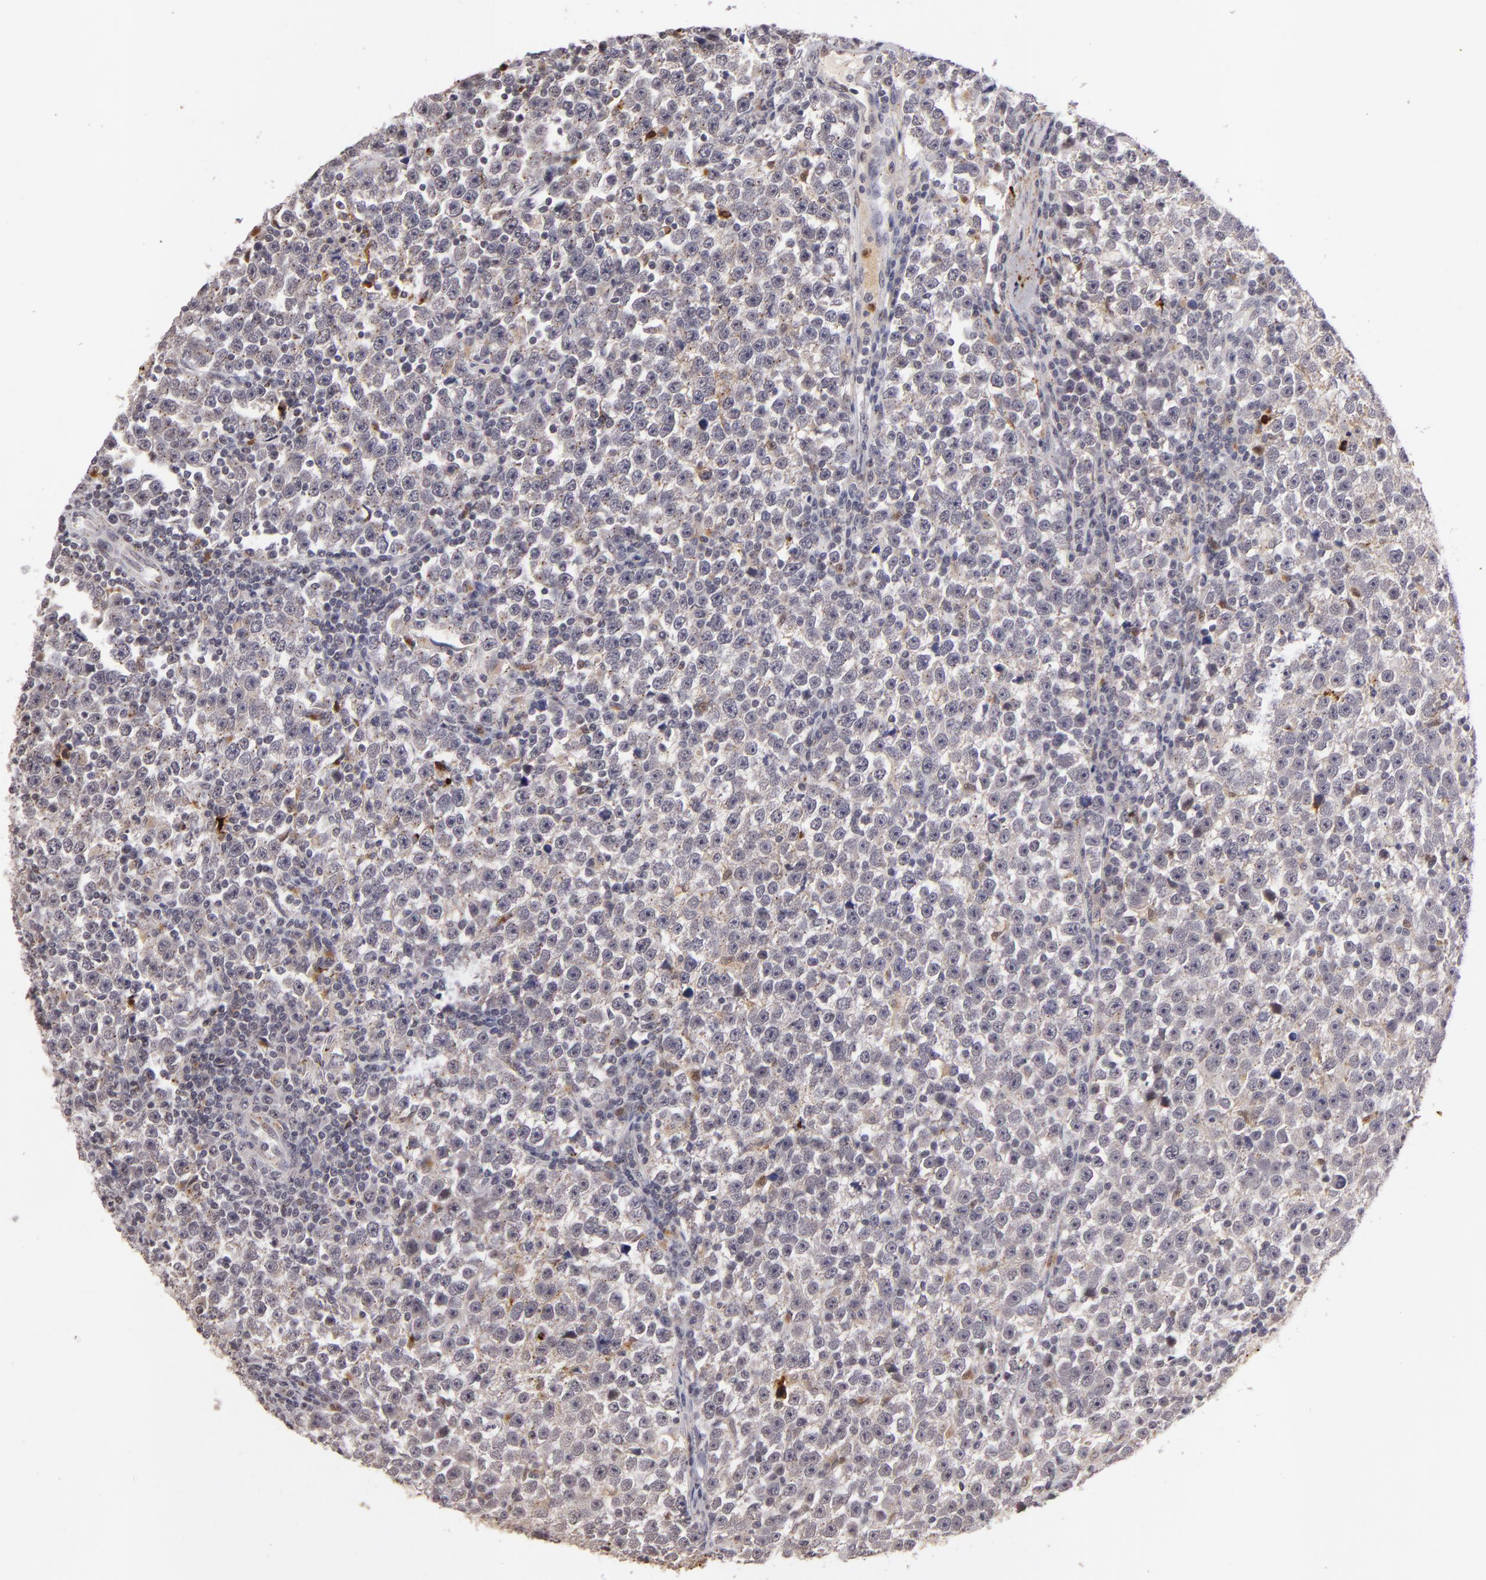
{"staining": {"intensity": "weak", "quantity": "<25%", "location": "cytoplasmic/membranous"}, "tissue": "testis cancer", "cell_type": "Tumor cells", "image_type": "cancer", "snomed": [{"axis": "morphology", "description": "Seminoma, NOS"}, {"axis": "topography", "description": "Testis"}], "caption": "Photomicrograph shows no significant protein staining in tumor cells of testis seminoma.", "gene": "RXRG", "patient": {"sex": "male", "age": 43}}